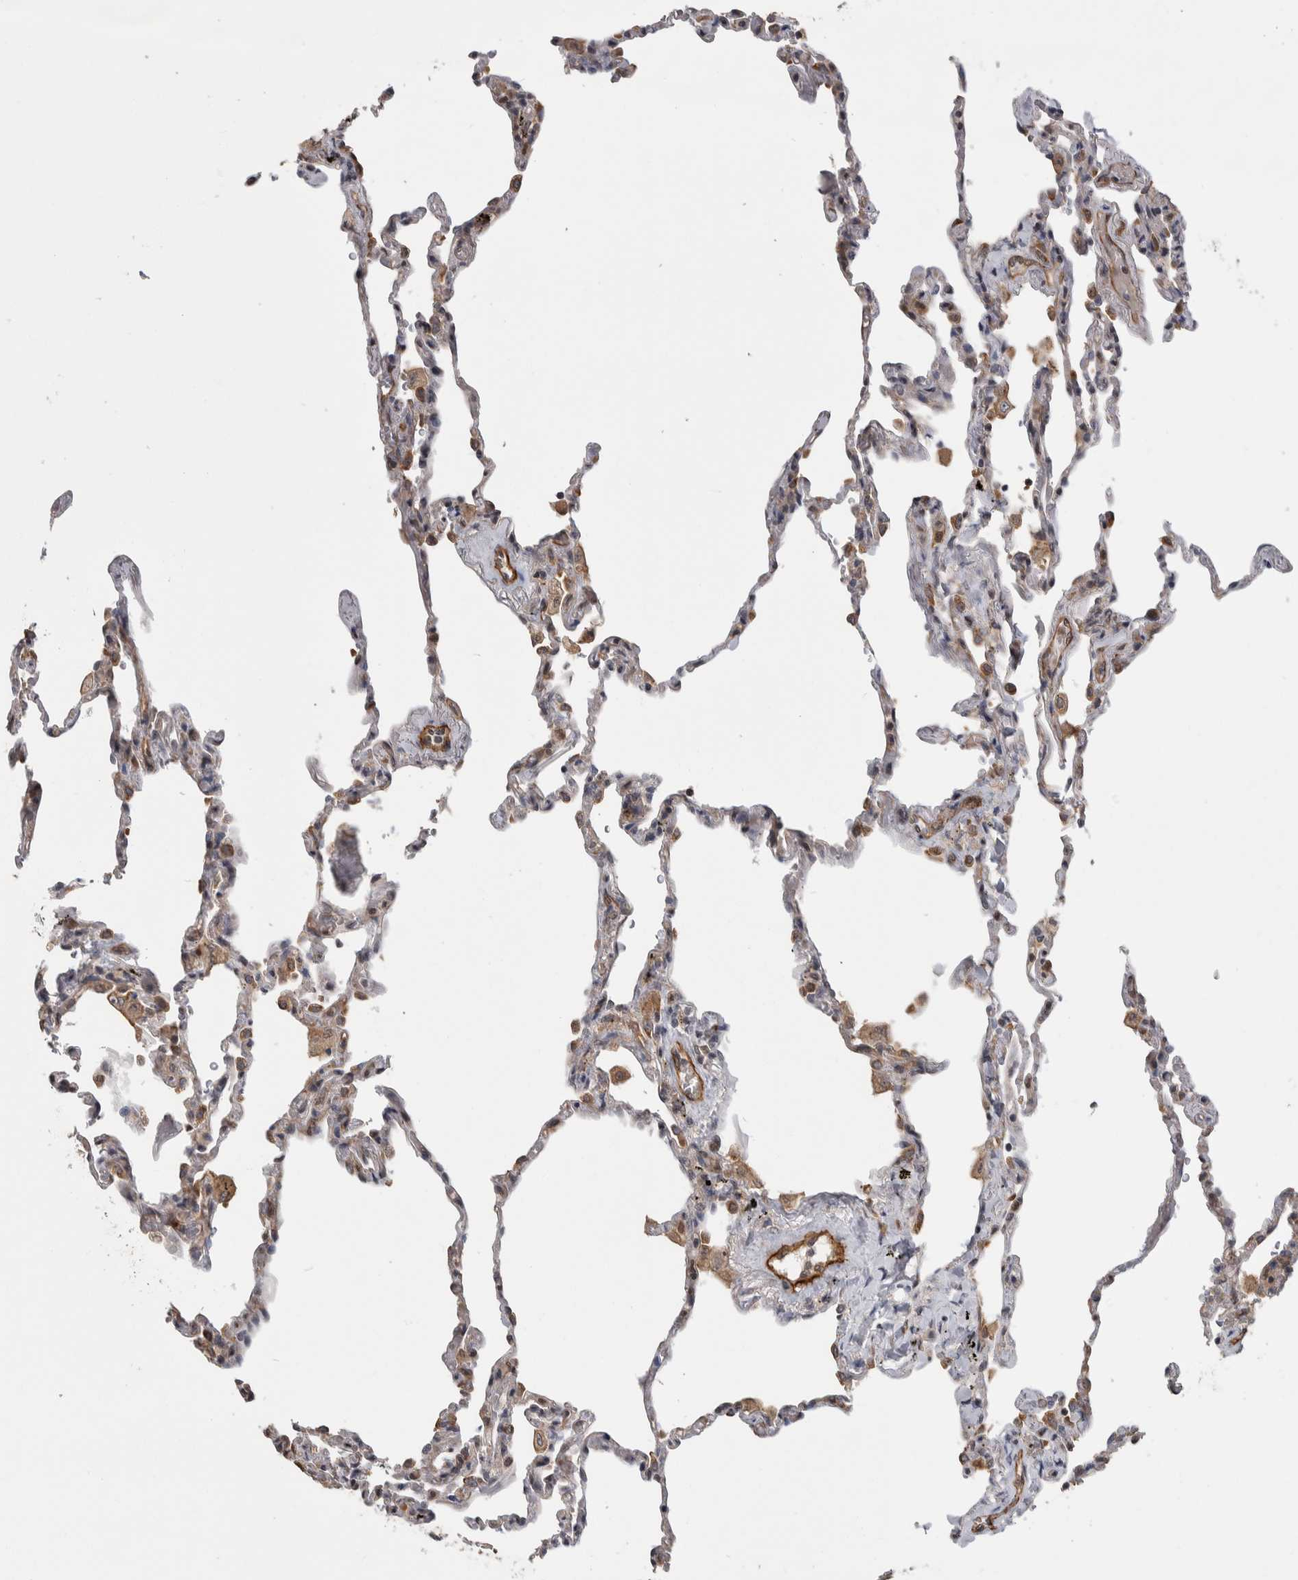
{"staining": {"intensity": "moderate", "quantity": "<25%", "location": "cytoplasmic/membranous"}, "tissue": "lung", "cell_type": "Alveolar cells", "image_type": "normal", "snomed": [{"axis": "morphology", "description": "Normal tissue, NOS"}, {"axis": "topography", "description": "Lung"}], "caption": "Protein analysis of normal lung displays moderate cytoplasmic/membranous staining in about <25% of alveolar cells.", "gene": "PRDM4", "patient": {"sex": "male", "age": 59}}